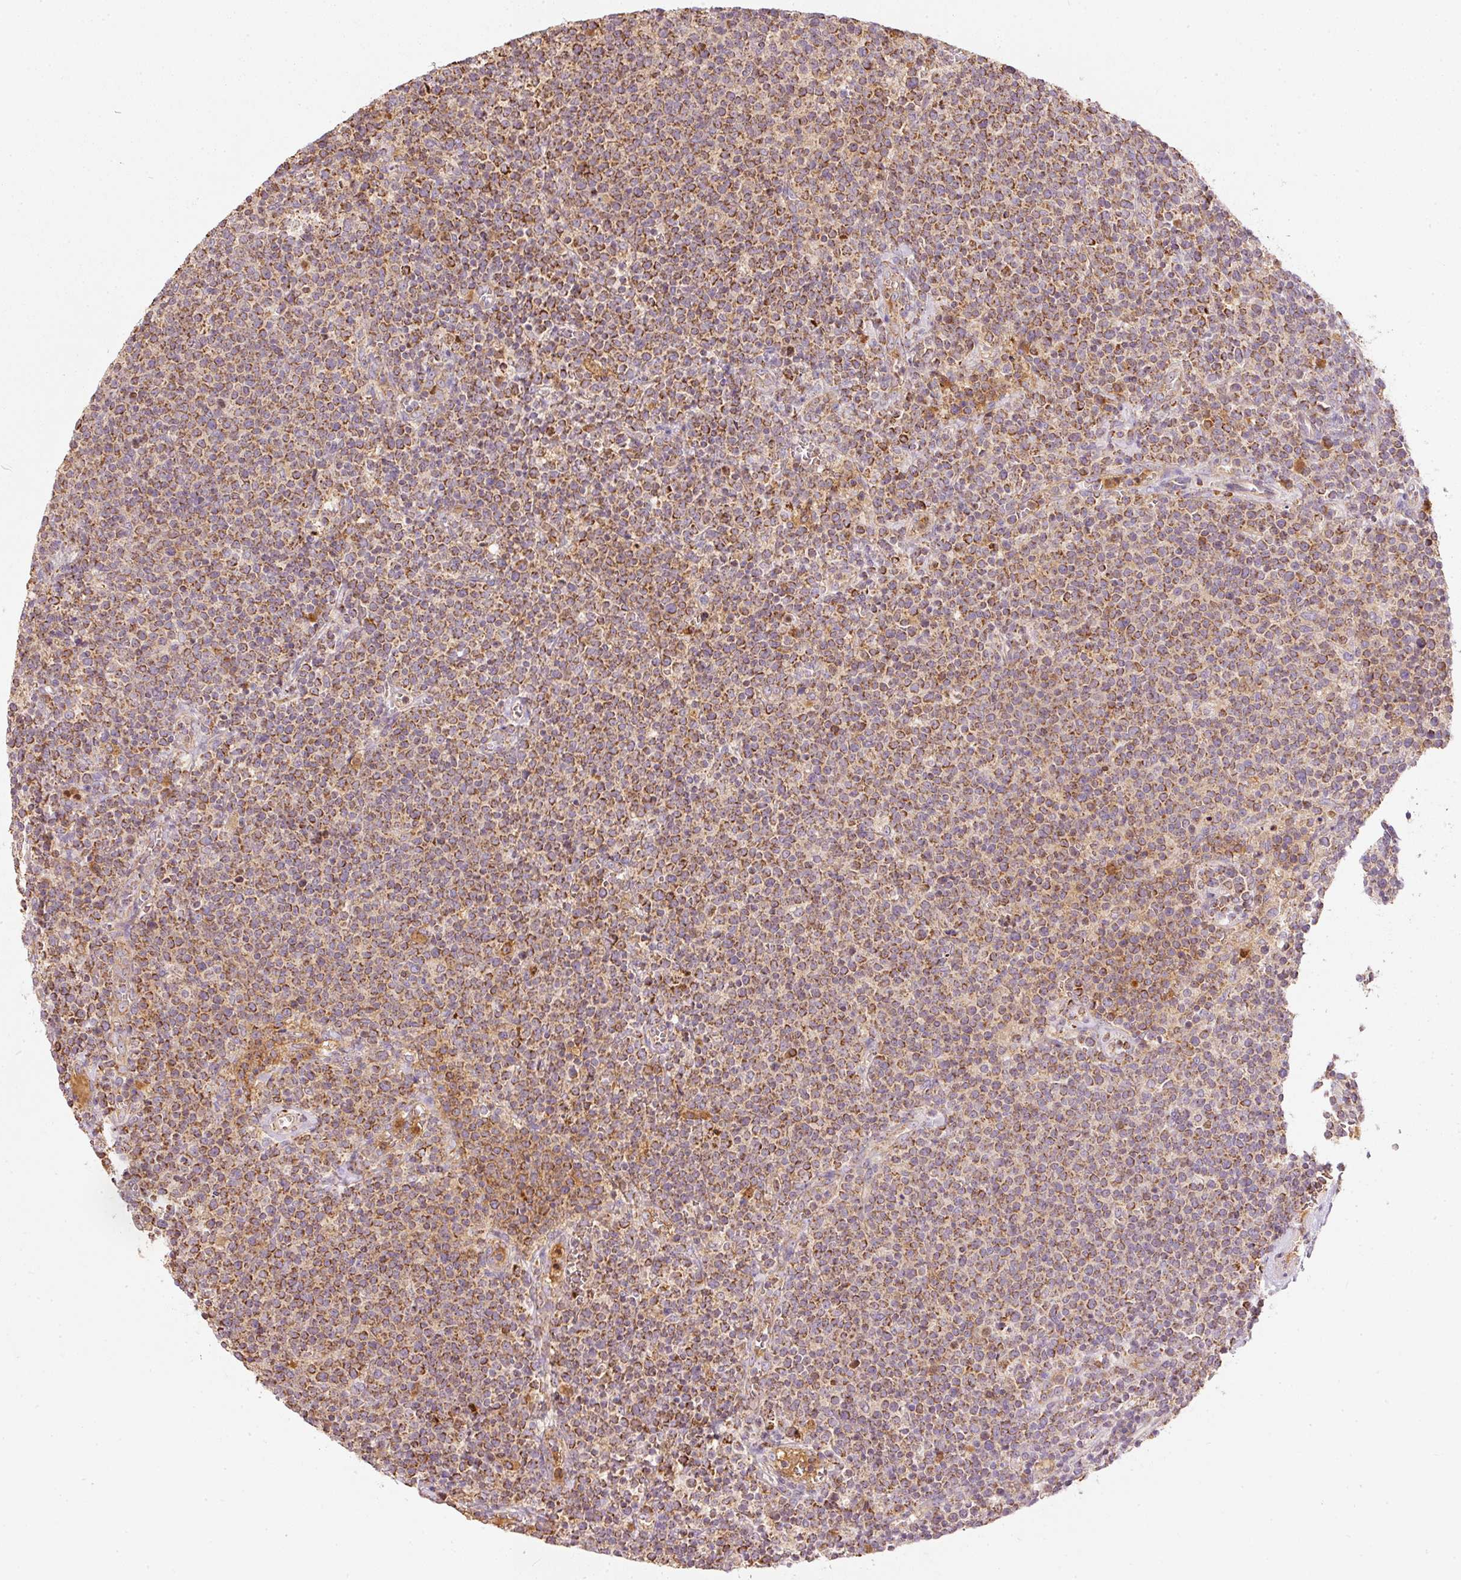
{"staining": {"intensity": "moderate", "quantity": ">75%", "location": "cytoplasmic/membranous"}, "tissue": "lymphoma", "cell_type": "Tumor cells", "image_type": "cancer", "snomed": [{"axis": "morphology", "description": "Malignant lymphoma, non-Hodgkin's type, High grade"}, {"axis": "topography", "description": "Lymph node"}], "caption": "The histopathology image displays a brown stain indicating the presence of a protein in the cytoplasmic/membranous of tumor cells in lymphoma.", "gene": "PSENEN", "patient": {"sex": "male", "age": 61}}